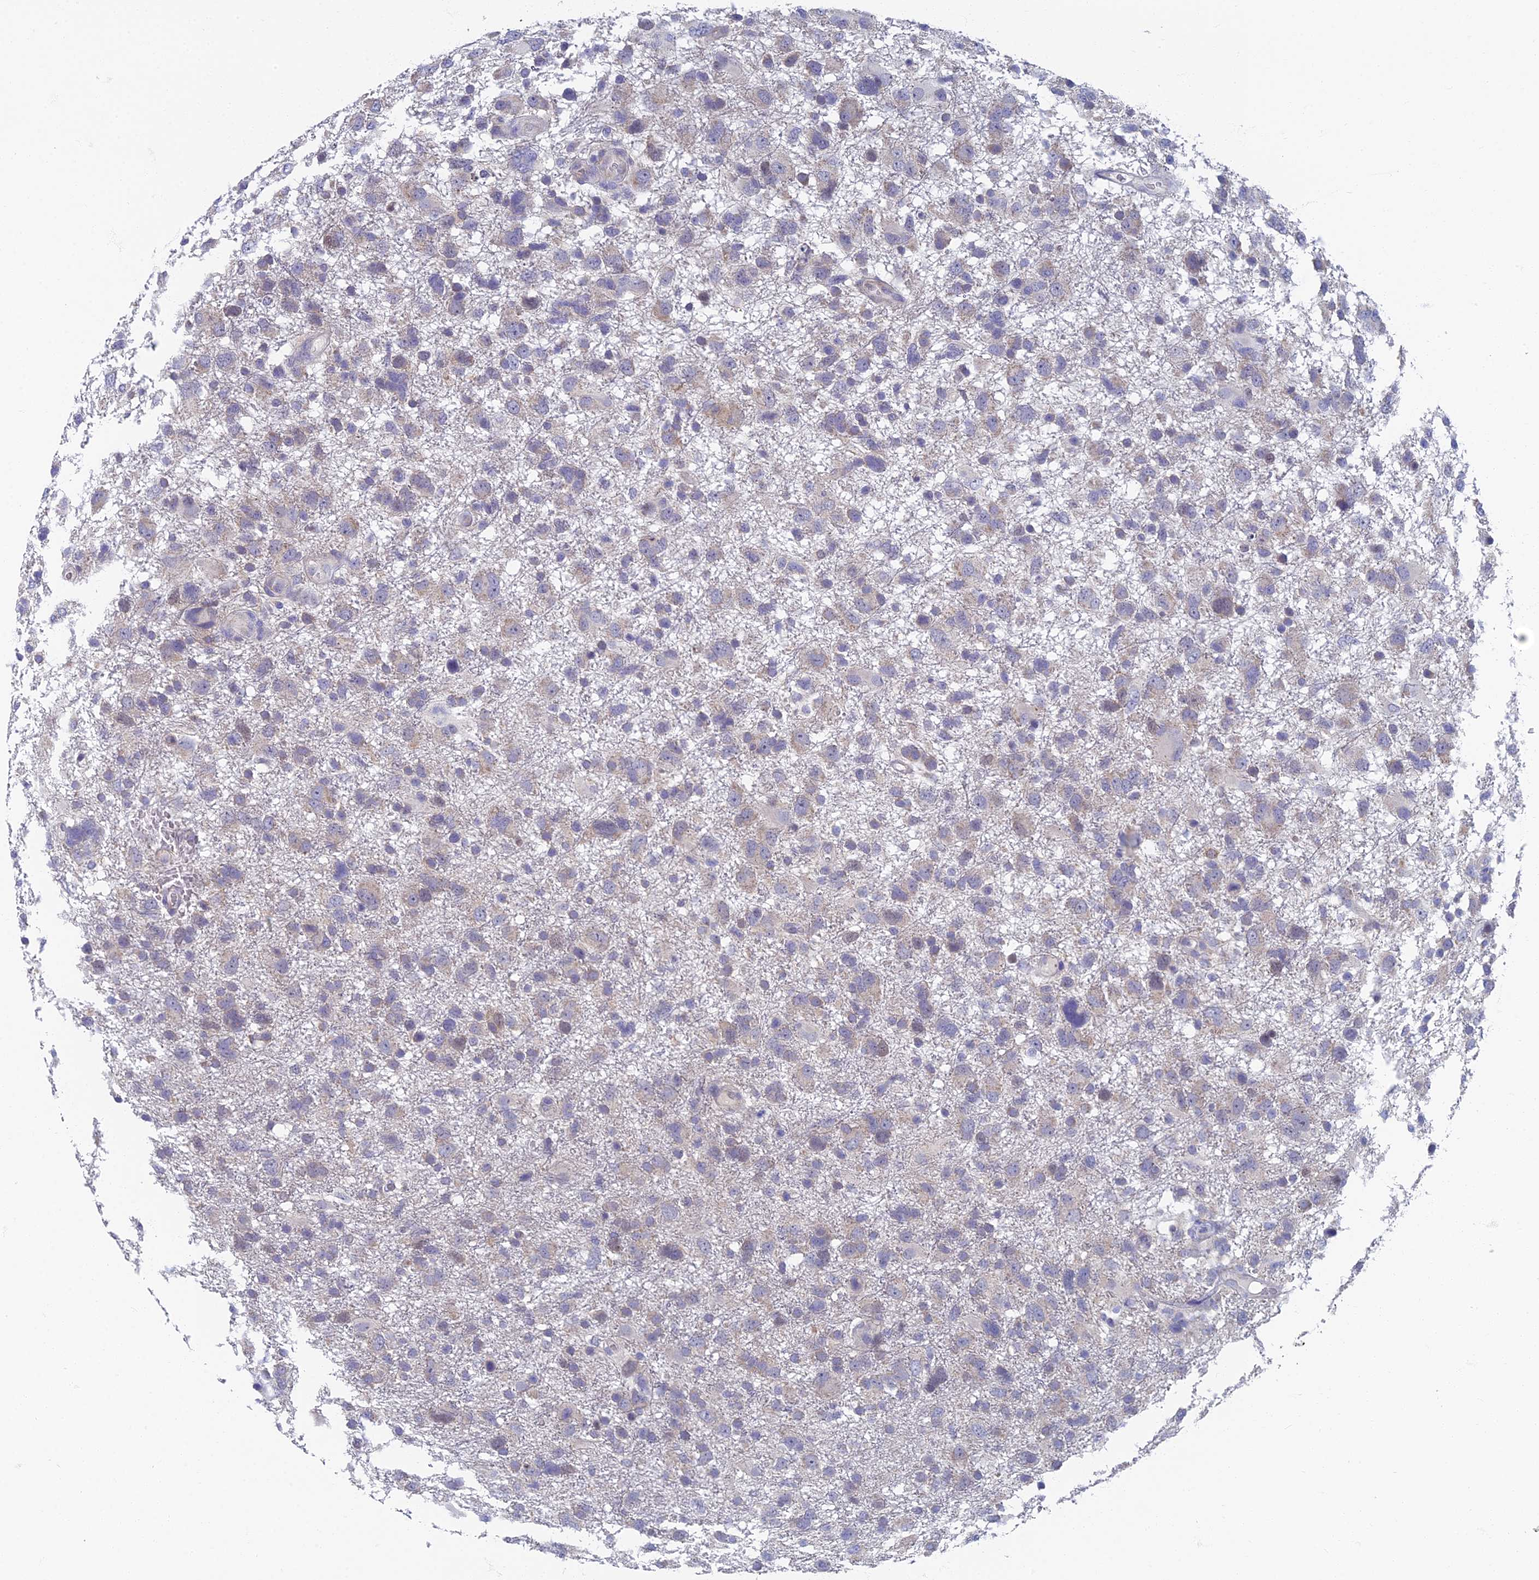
{"staining": {"intensity": "weak", "quantity": "<25%", "location": "cytoplasmic/membranous"}, "tissue": "glioma", "cell_type": "Tumor cells", "image_type": "cancer", "snomed": [{"axis": "morphology", "description": "Glioma, malignant, High grade"}, {"axis": "topography", "description": "Brain"}], "caption": "High magnification brightfield microscopy of high-grade glioma (malignant) stained with DAB (3,3'-diaminobenzidine) (brown) and counterstained with hematoxylin (blue): tumor cells show no significant positivity.", "gene": "SPIN4", "patient": {"sex": "male", "age": 61}}